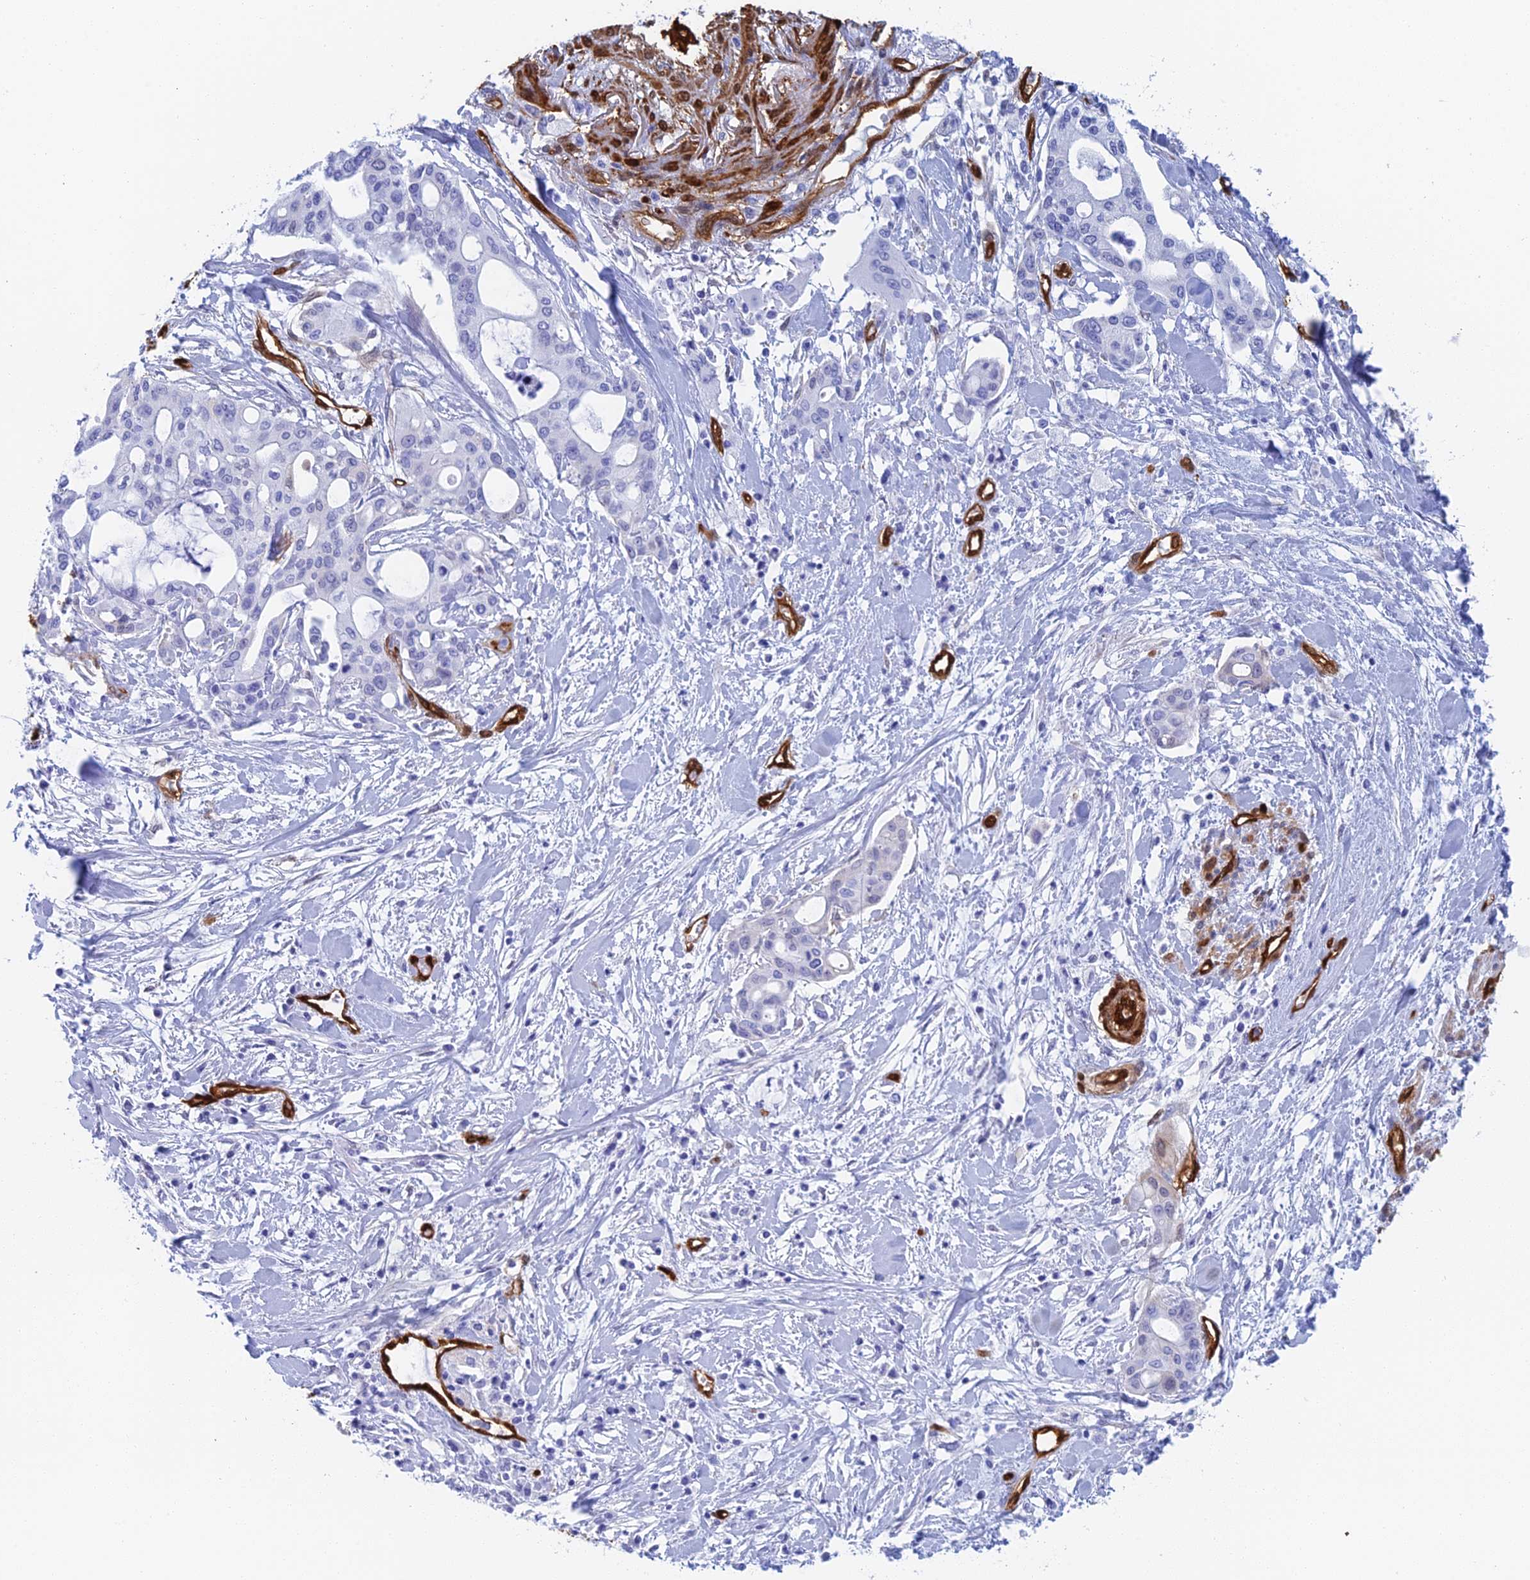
{"staining": {"intensity": "negative", "quantity": "none", "location": "none"}, "tissue": "pancreatic cancer", "cell_type": "Tumor cells", "image_type": "cancer", "snomed": [{"axis": "morphology", "description": "Adenocarcinoma, NOS"}, {"axis": "topography", "description": "Pancreas"}], "caption": "A photomicrograph of pancreatic cancer stained for a protein shows no brown staining in tumor cells.", "gene": "CRIP2", "patient": {"sex": "male", "age": 46}}